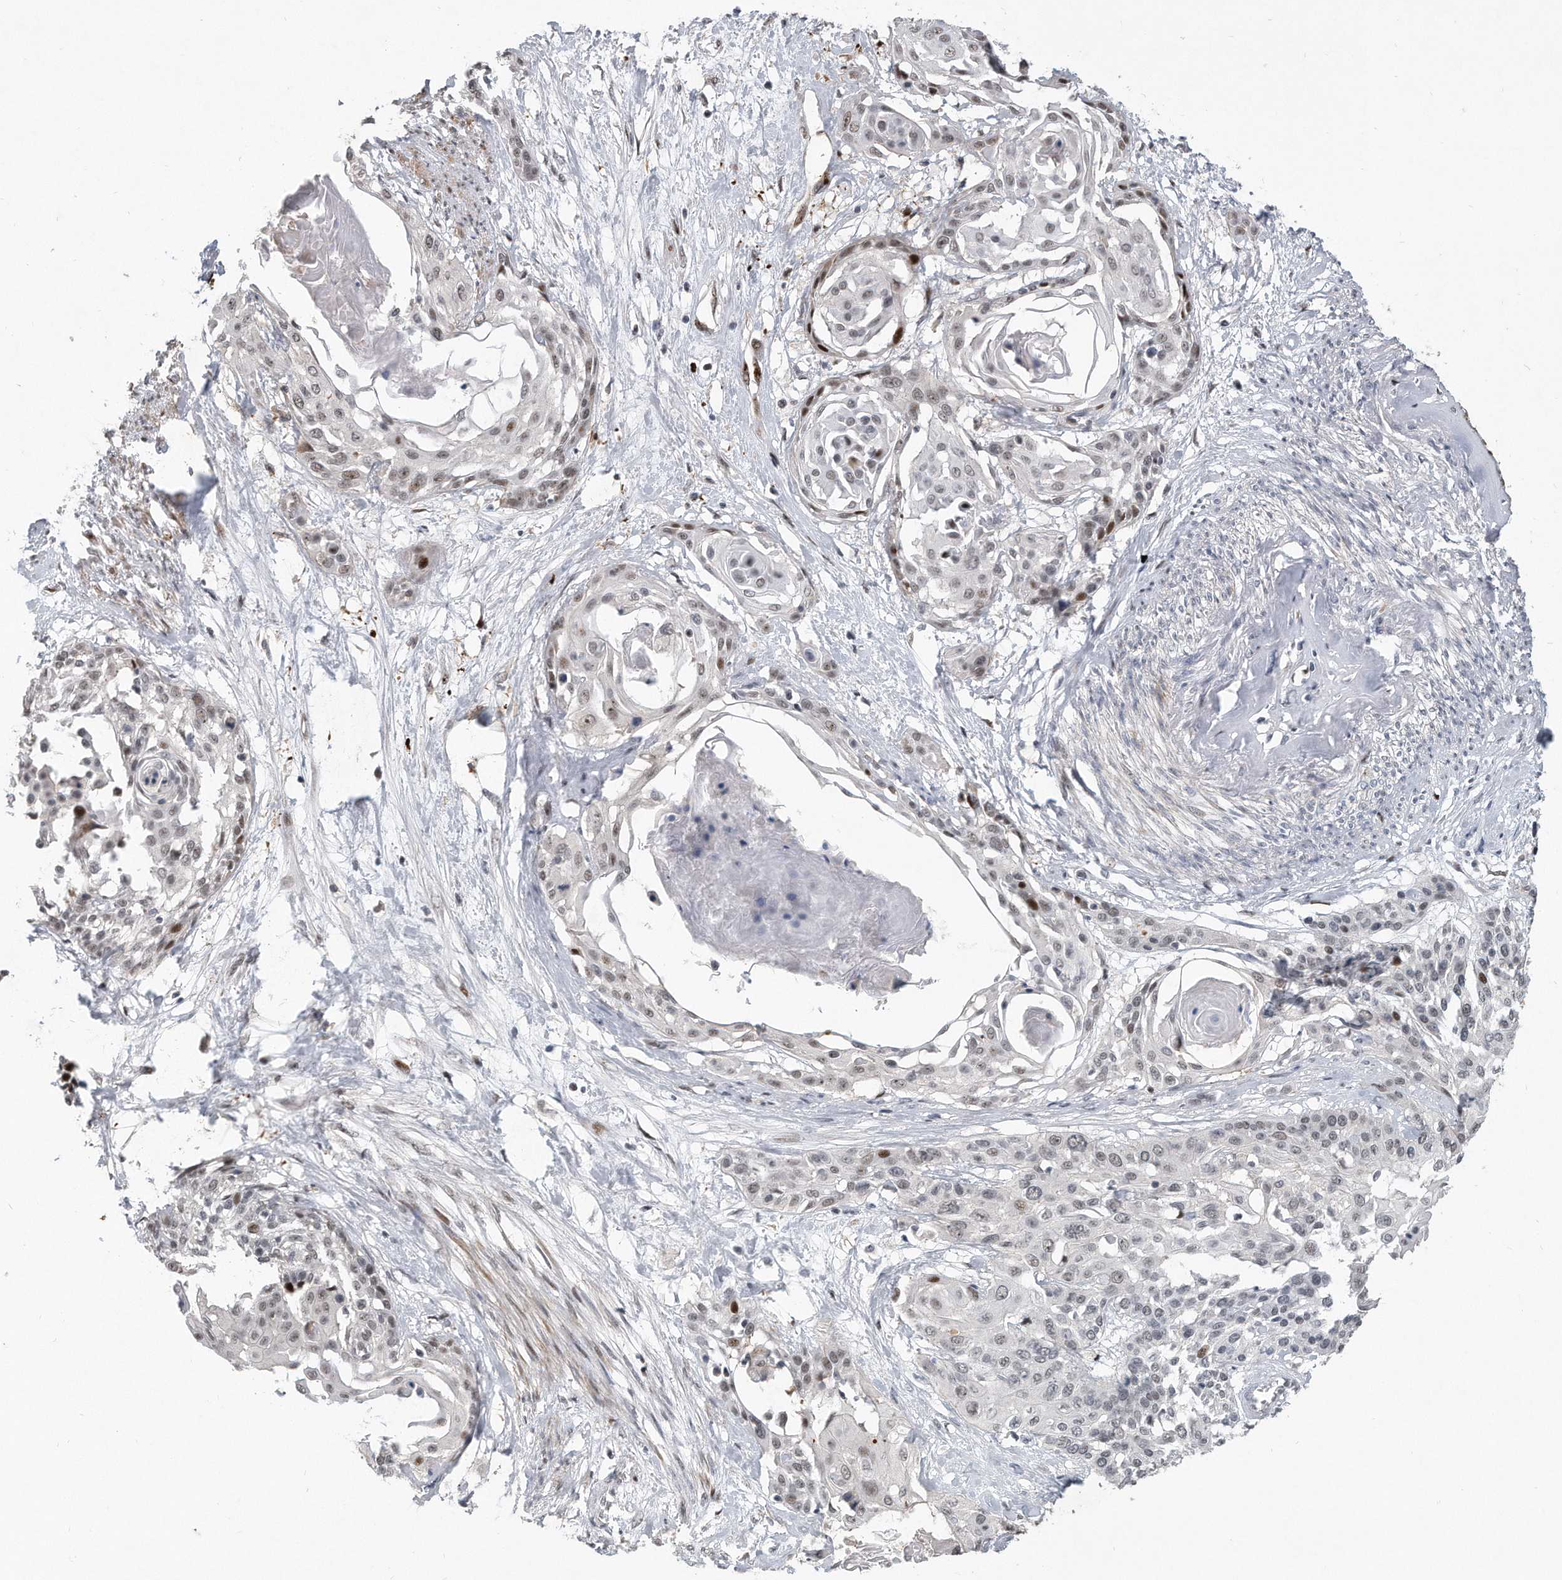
{"staining": {"intensity": "weak", "quantity": "<25%", "location": "nuclear"}, "tissue": "cervical cancer", "cell_type": "Tumor cells", "image_type": "cancer", "snomed": [{"axis": "morphology", "description": "Squamous cell carcinoma, NOS"}, {"axis": "topography", "description": "Cervix"}], "caption": "Photomicrograph shows no significant protein positivity in tumor cells of cervical cancer.", "gene": "PGBD2", "patient": {"sex": "female", "age": 57}}